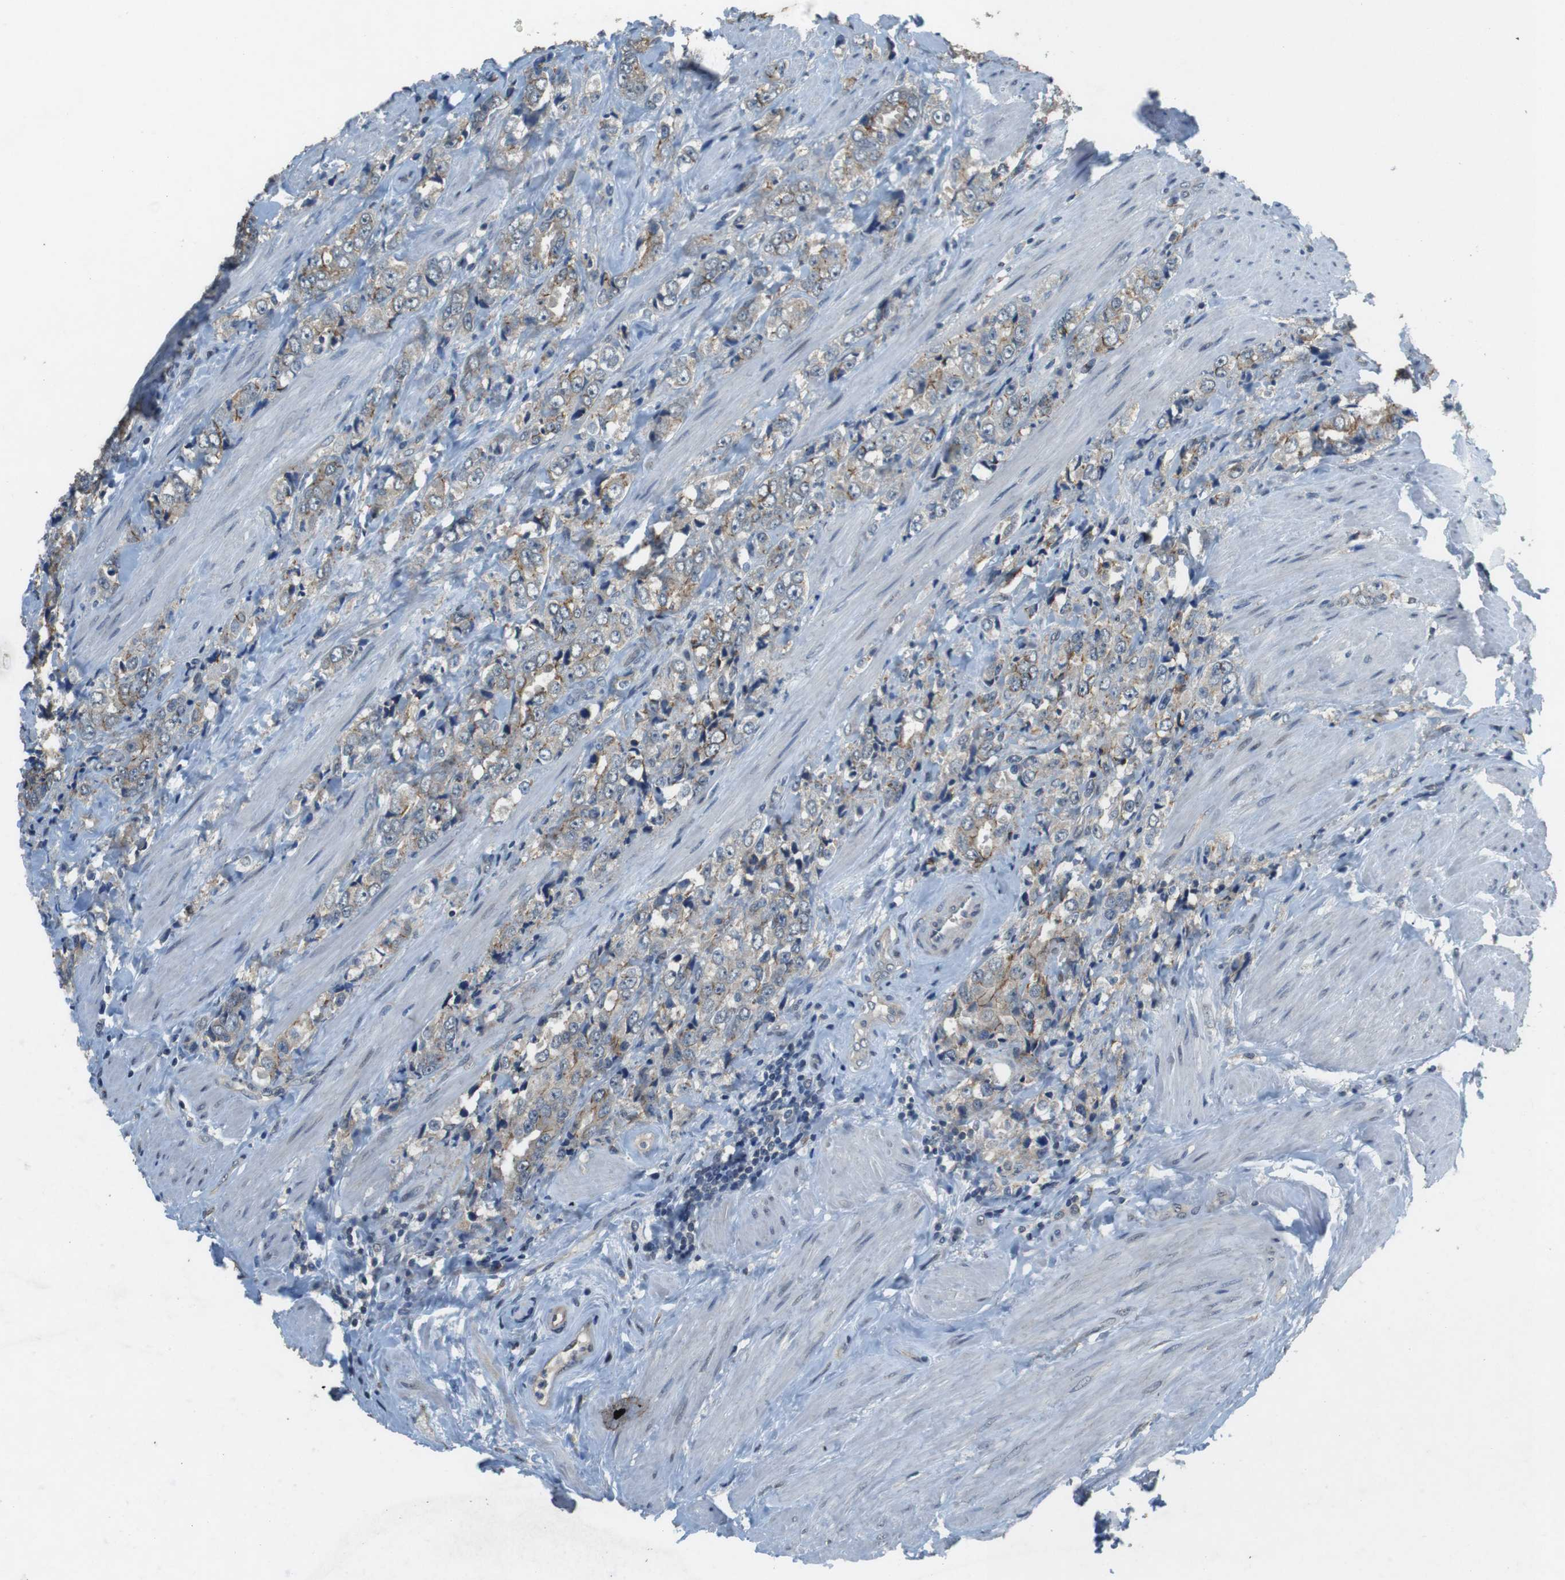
{"staining": {"intensity": "moderate", "quantity": ">75%", "location": "cytoplasmic/membranous"}, "tissue": "prostate cancer", "cell_type": "Tumor cells", "image_type": "cancer", "snomed": [{"axis": "morphology", "description": "Adenocarcinoma, High grade"}, {"axis": "topography", "description": "Prostate"}], "caption": "This image shows IHC staining of high-grade adenocarcinoma (prostate), with medium moderate cytoplasmic/membranous staining in approximately >75% of tumor cells.", "gene": "CLDN7", "patient": {"sex": "male", "age": 61}}